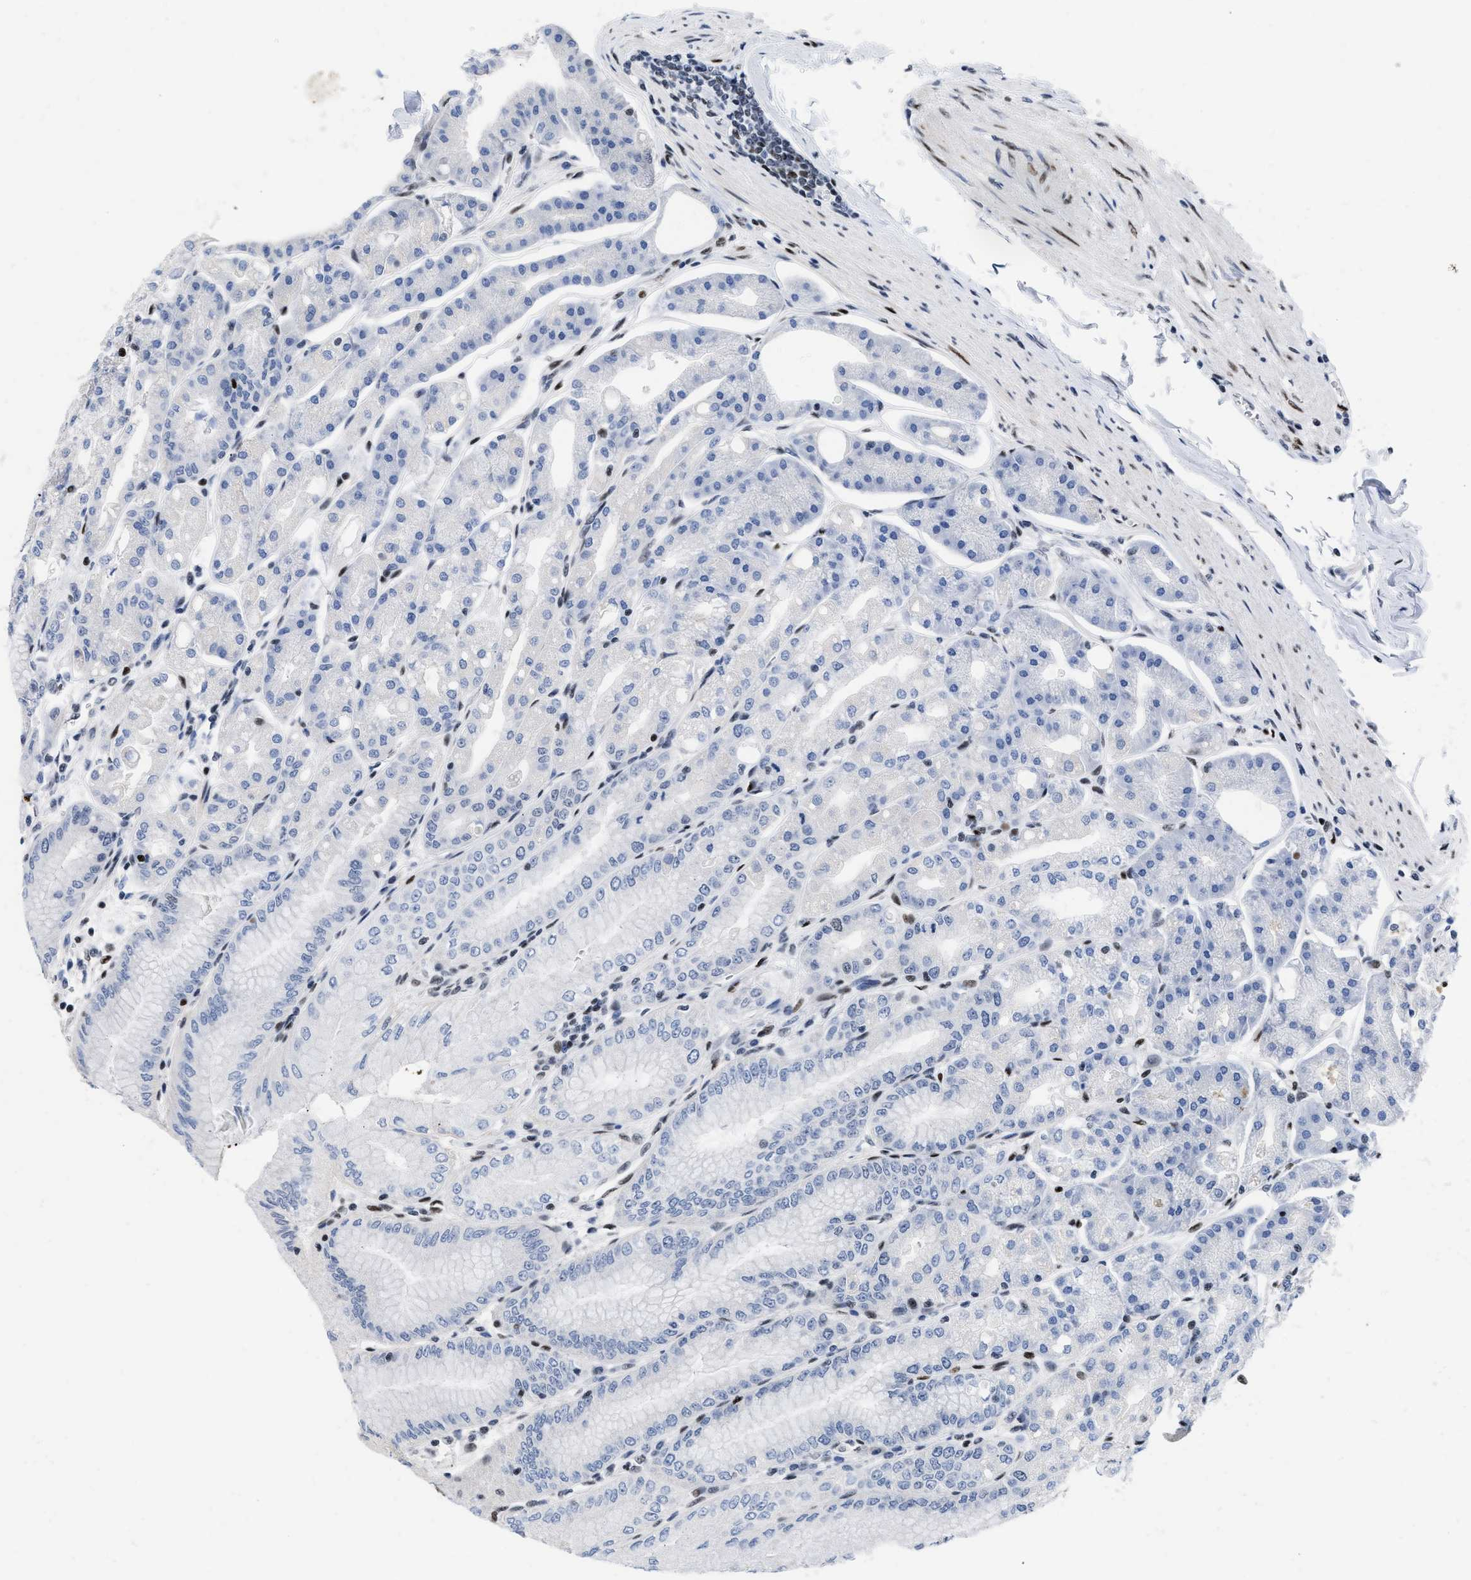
{"staining": {"intensity": "strong", "quantity": "<25%", "location": "nuclear"}, "tissue": "stomach", "cell_type": "Glandular cells", "image_type": "normal", "snomed": [{"axis": "morphology", "description": "Normal tissue, NOS"}, {"axis": "topography", "description": "Stomach, lower"}], "caption": "Immunohistochemistry histopathology image of benign stomach: stomach stained using immunohistochemistry displays medium levels of strong protein expression localized specifically in the nuclear of glandular cells, appearing as a nuclear brown color.", "gene": "CREB1", "patient": {"sex": "male", "age": 71}}